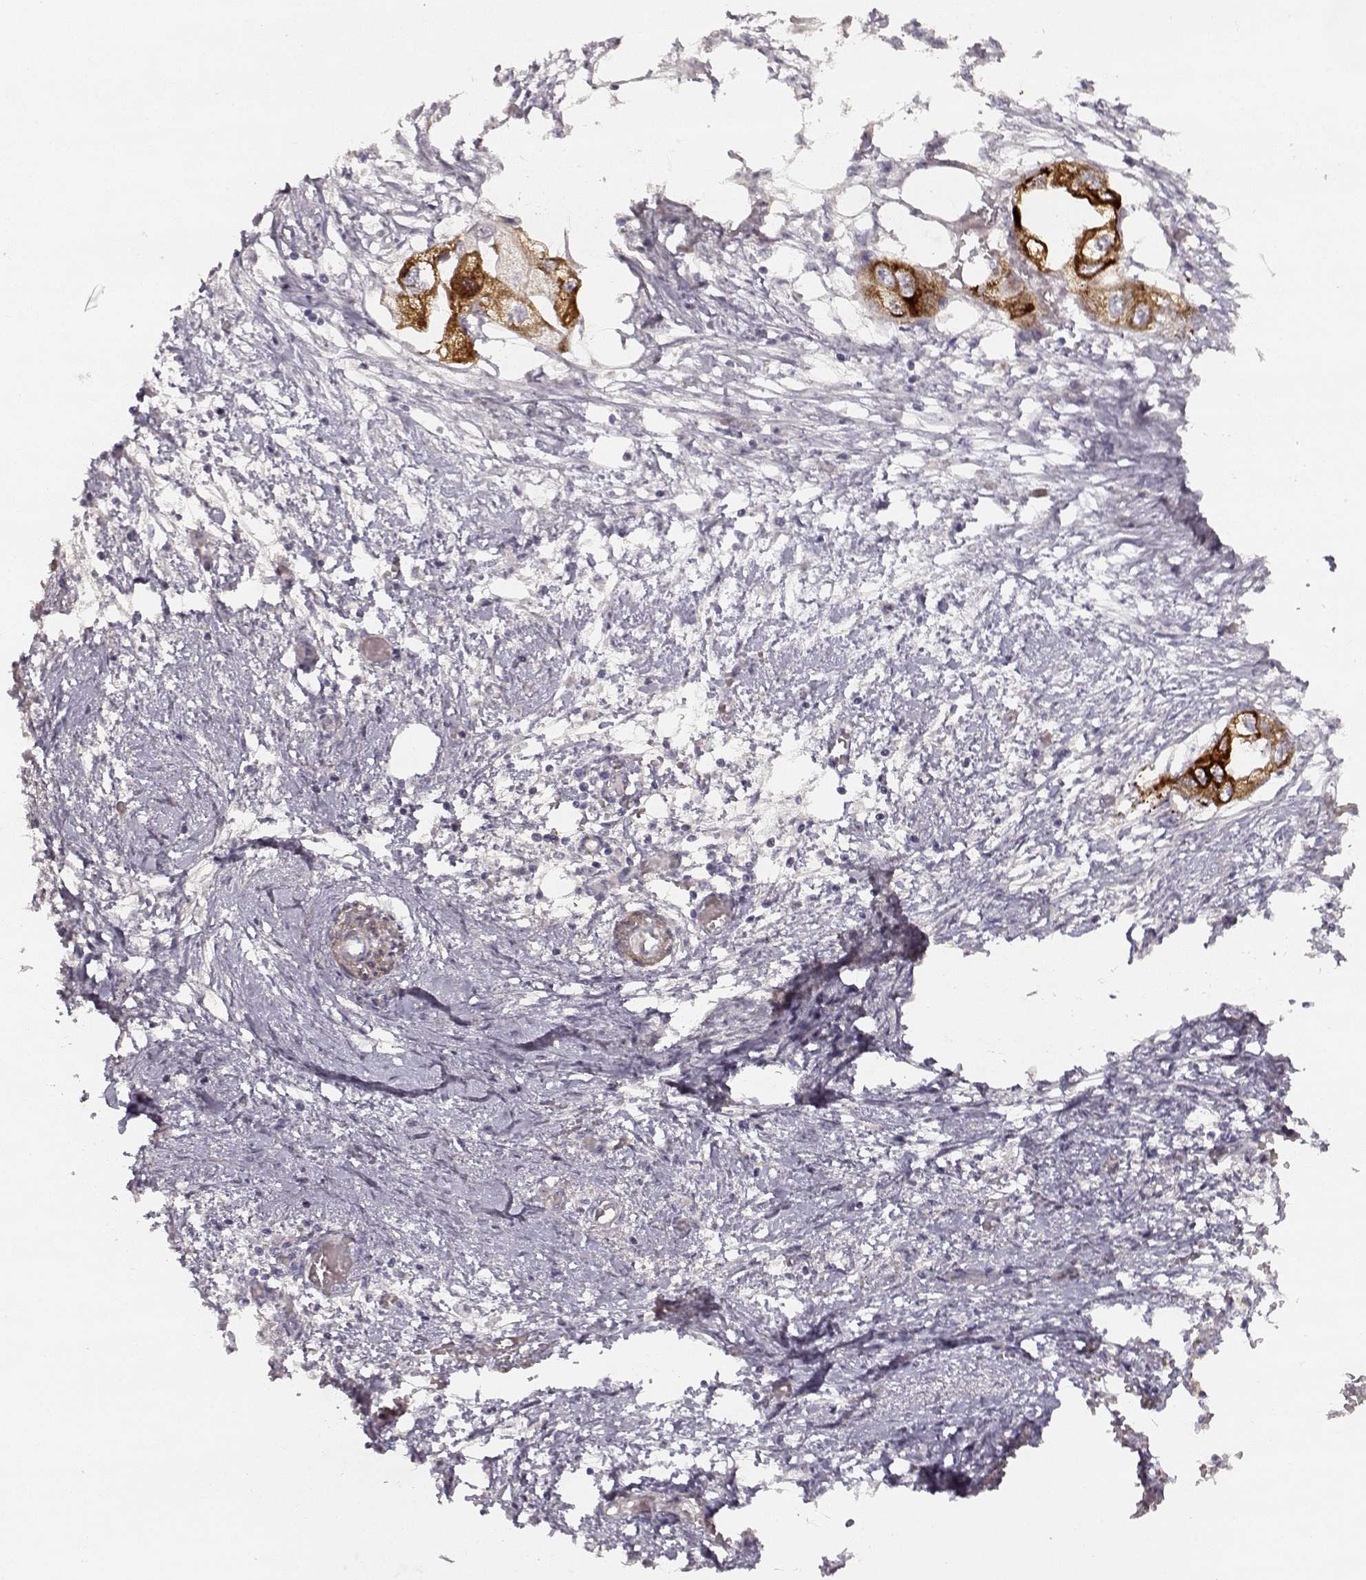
{"staining": {"intensity": "strong", "quantity": ">75%", "location": "cytoplasmic/membranous"}, "tissue": "endometrial cancer", "cell_type": "Tumor cells", "image_type": "cancer", "snomed": [{"axis": "morphology", "description": "Adenocarcinoma, NOS"}, {"axis": "morphology", "description": "Adenocarcinoma, metastatic, NOS"}, {"axis": "topography", "description": "Adipose tissue"}, {"axis": "topography", "description": "Endometrium"}], "caption": "Adenocarcinoma (endometrial) stained for a protein (brown) exhibits strong cytoplasmic/membranous positive positivity in approximately >75% of tumor cells.", "gene": "LAMC1", "patient": {"sex": "female", "age": 67}}